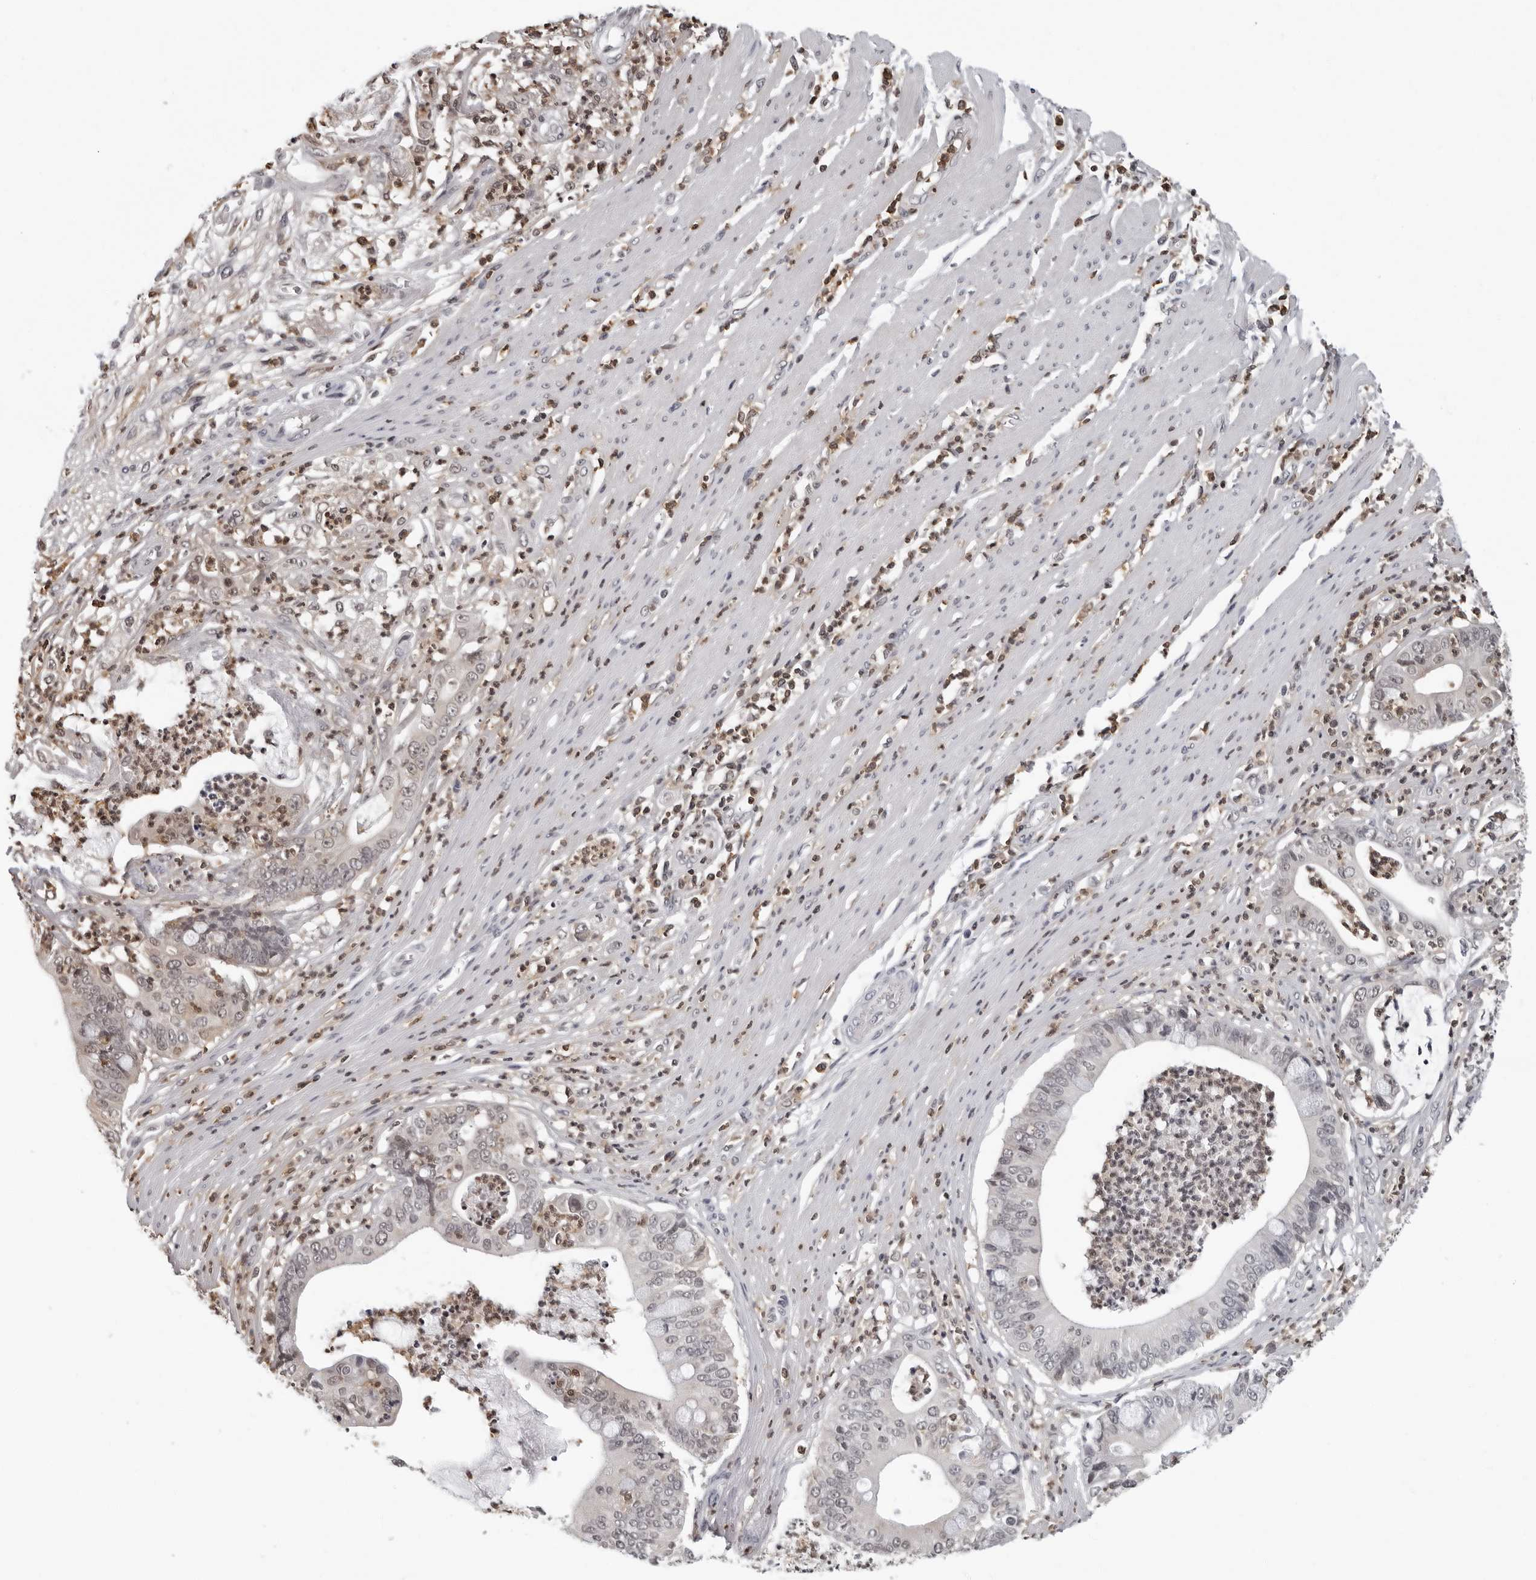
{"staining": {"intensity": "negative", "quantity": "none", "location": "none"}, "tissue": "pancreatic cancer", "cell_type": "Tumor cells", "image_type": "cancer", "snomed": [{"axis": "morphology", "description": "Adenocarcinoma, NOS"}, {"axis": "topography", "description": "Pancreas"}], "caption": "The histopathology image exhibits no significant positivity in tumor cells of pancreatic cancer.", "gene": "HSPH1", "patient": {"sex": "male", "age": 69}}